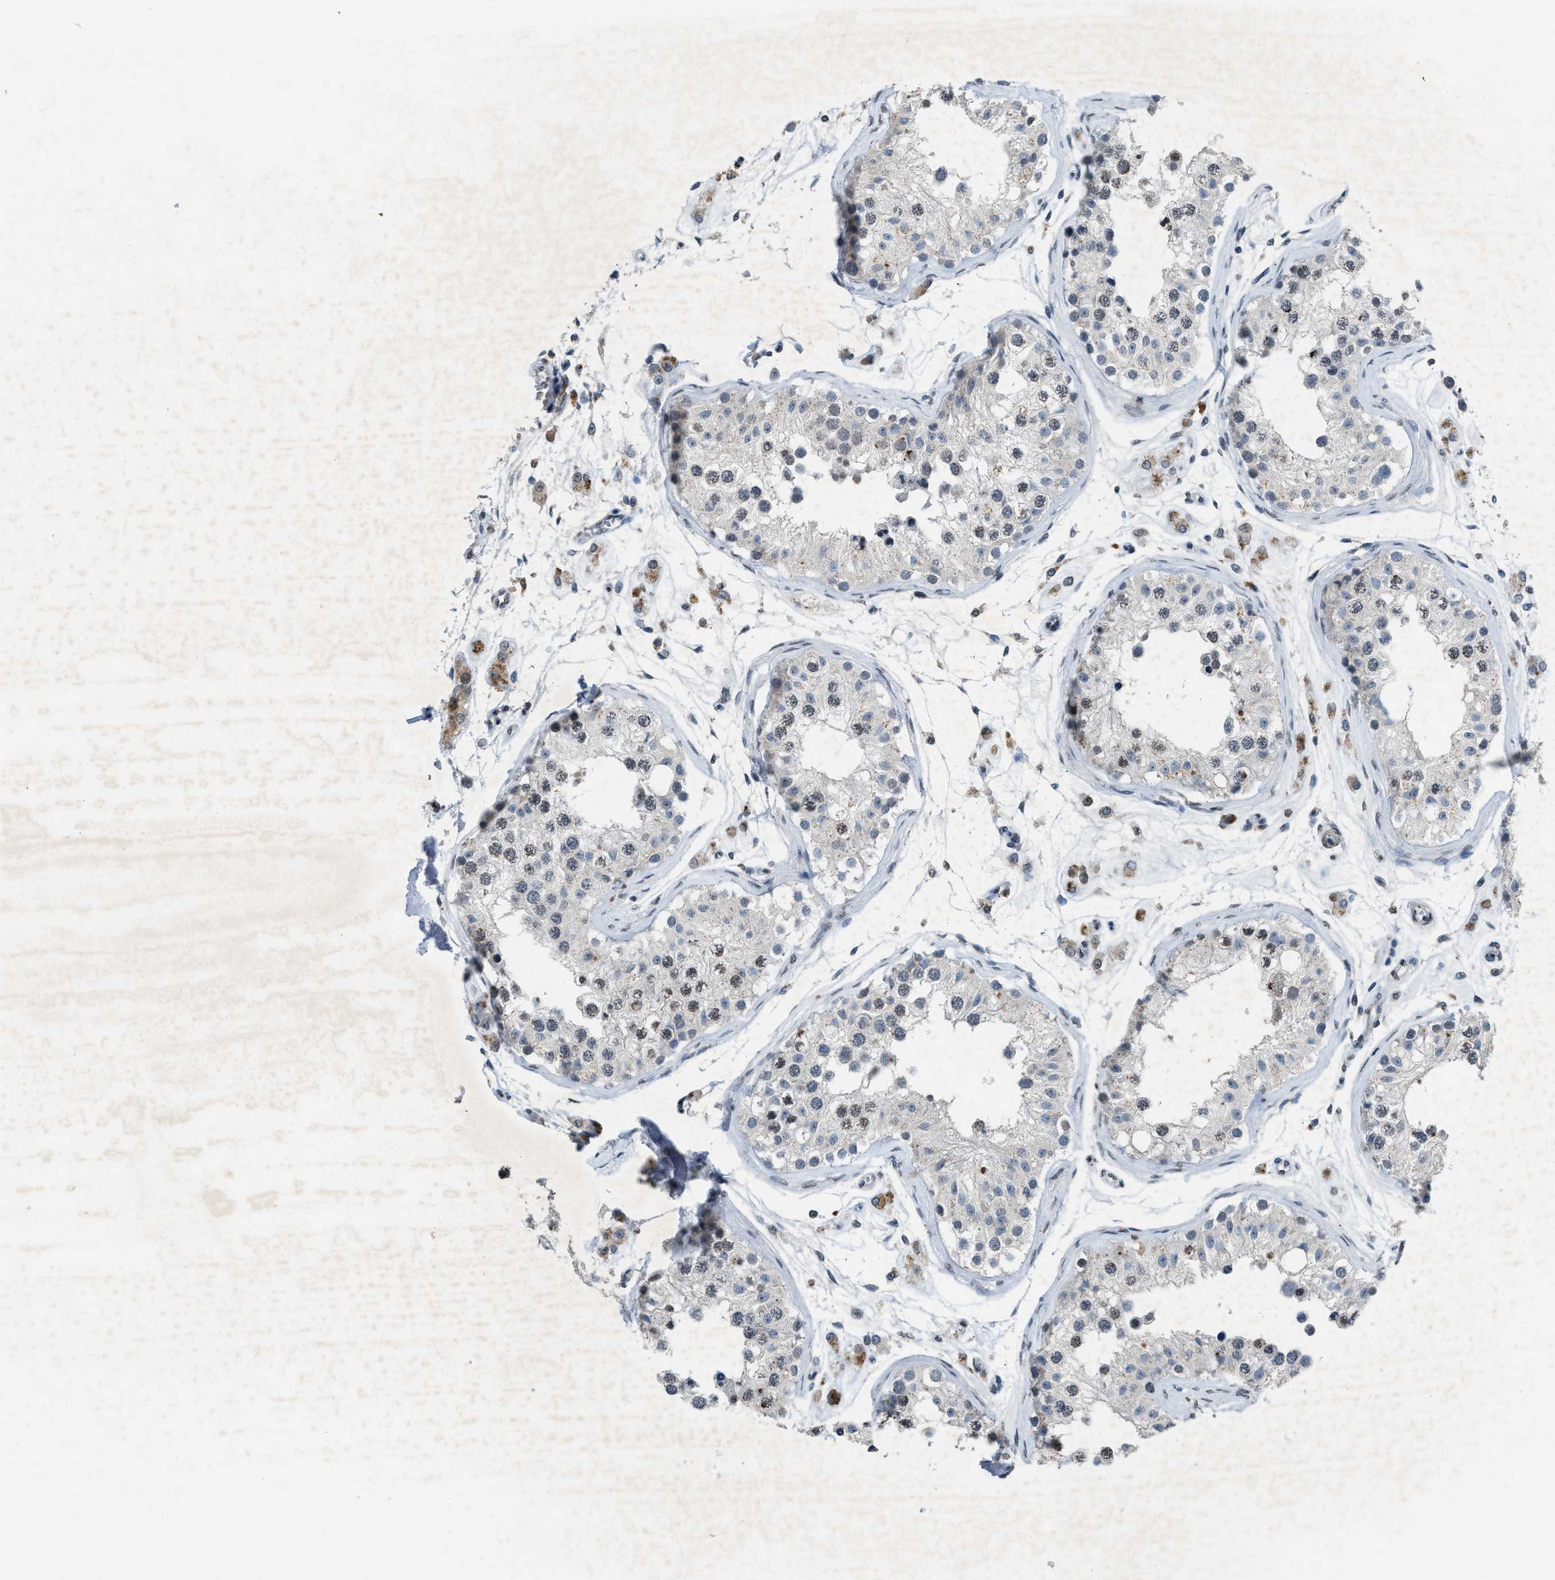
{"staining": {"intensity": "moderate", "quantity": "<25%", "location": "cytoplasmic/membranous,nuclear"}, "tissue": "testis", "cell_type": "Cells in seminiferous ducts", "image_type": "normal", "snomed": [{"axis": "morphology", "description": "Normal tissue, NOS"}, {"axis": "morphology", "description": "Adenocarcinoma, metastatic, NOS"}, {"axis": "topography", "description": "Testis"}], "caption": "Protein expression analysis of benign testis reveals moderate cytoplasmic/membranous,nuclear positivity in about <25% of cells in seminiferous ducts. (brown staining indicates protein expression, while blue staining denotes nuclei).", "gene": "SLC5A5", "patient": {"sex": "male", "age": 26}}